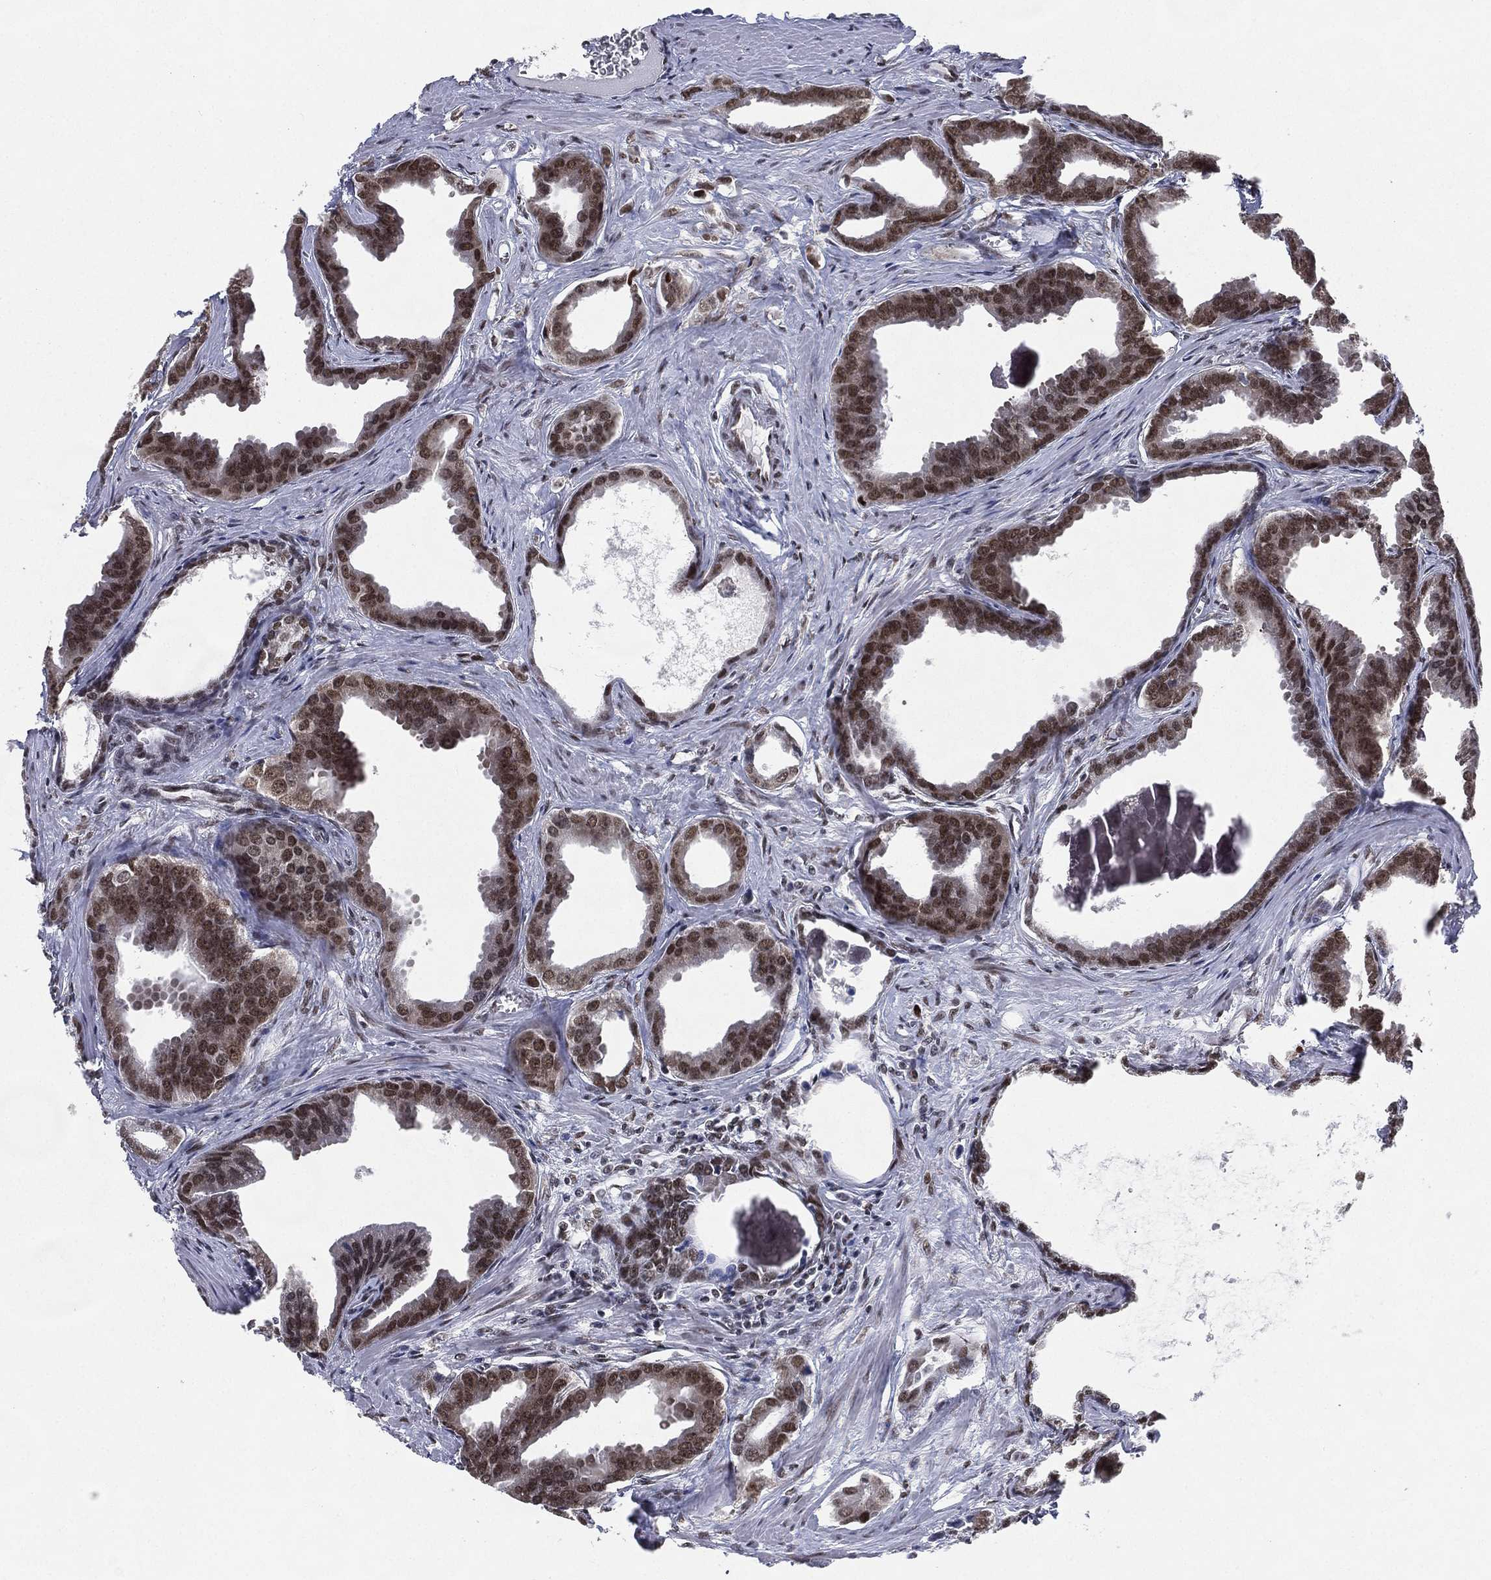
{"staining": {"intensity": "strong", "quantity": "25%-75%", "location": "nuclear"}, "tissue": "prostate cancer", "cell_type": "Tumor cells", "image_type": "cancer", "snomed": [{"axis": "morphology", "description": "Adenocarcinoma, NOS"}, {"axis": "topography", "description": "Prostate"}], "caption": "About 25%-75% of tumor cells in human prostate adenocarcinoma exhibit strong nuclear protein positivity as visualized by brown immunohistochemical staining.", "gene": "FUBP3", "patient": {"sex": "male", "age": 66}}